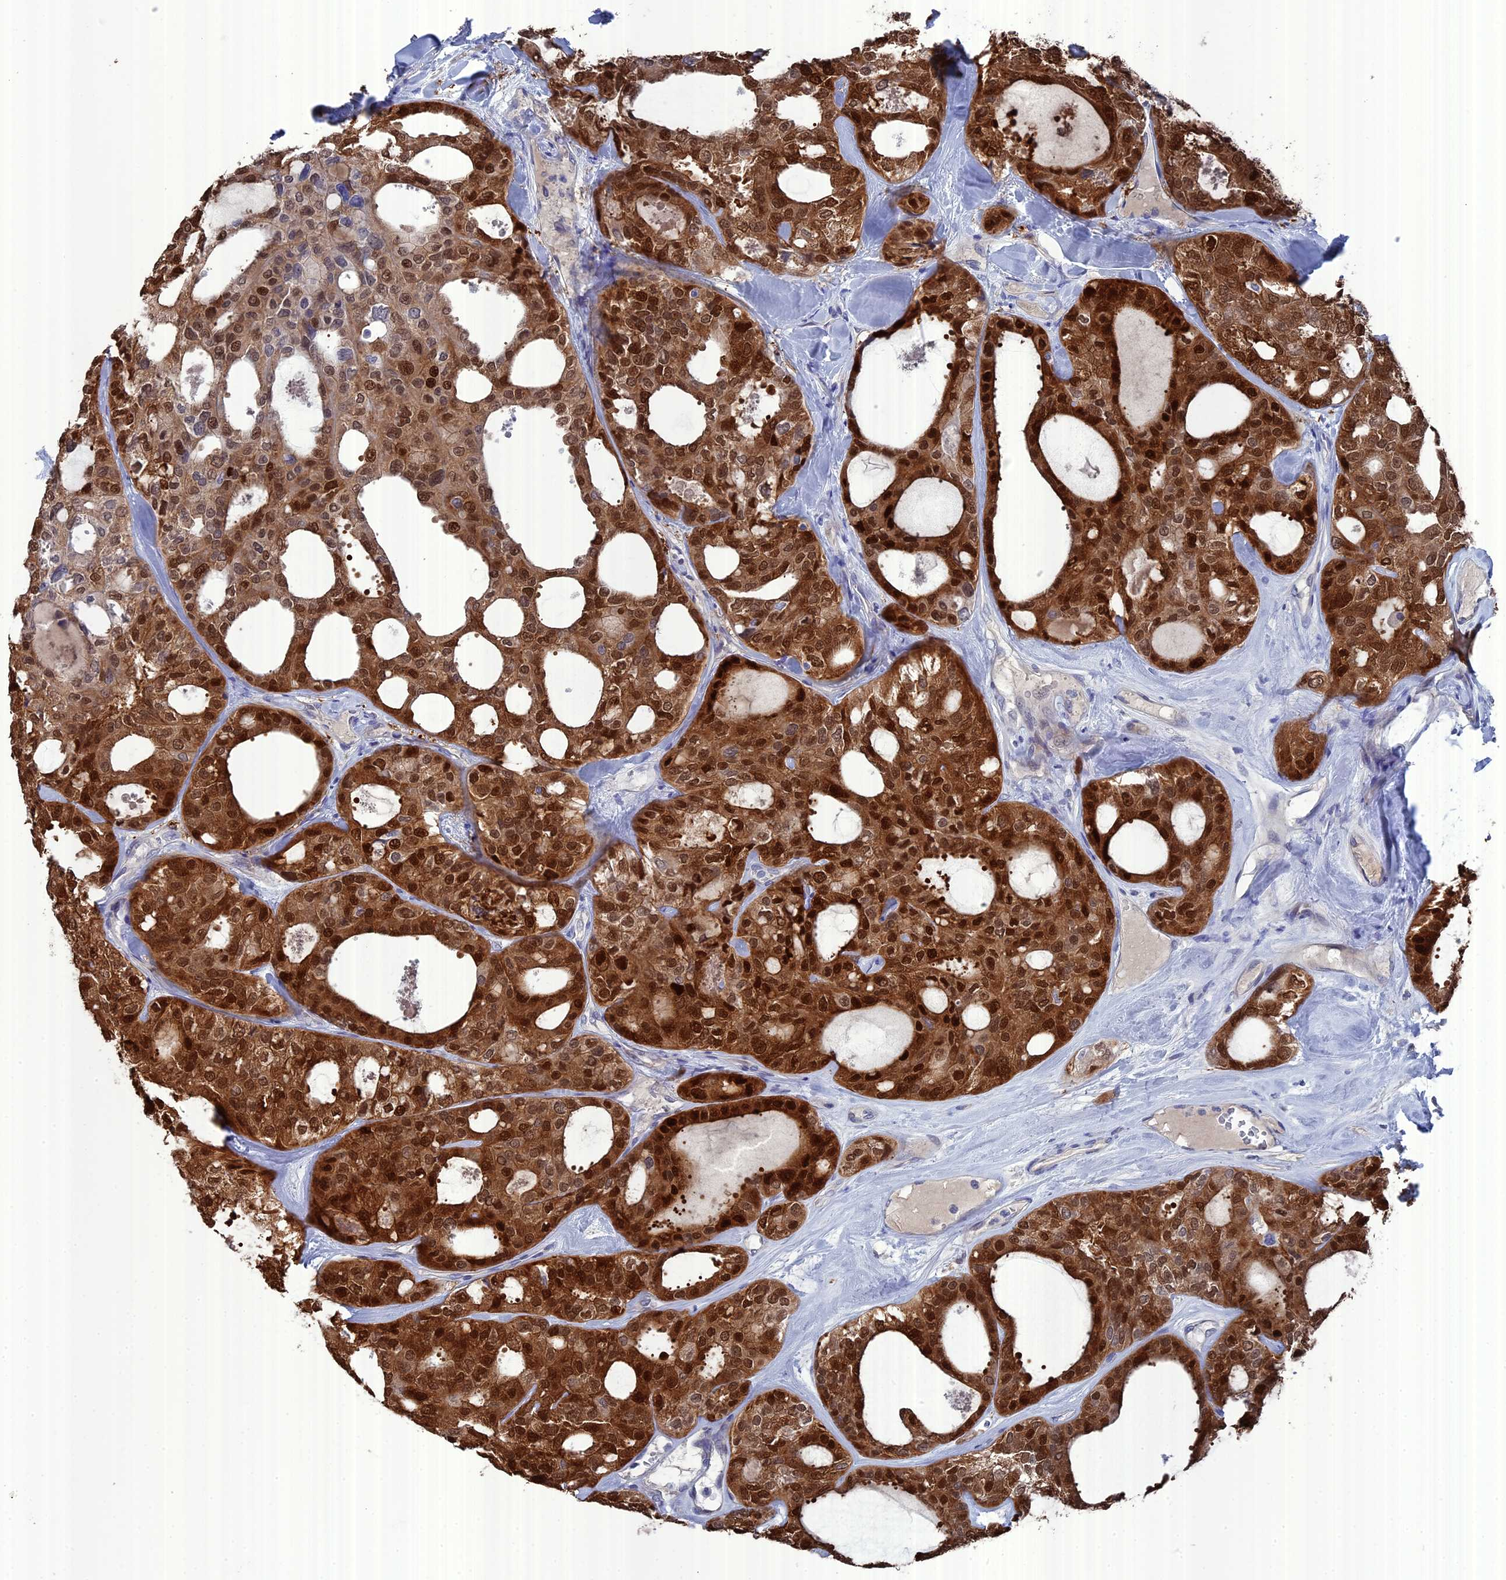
{"staining": {"intensity": "strong", "quantity": ">75%", "location": "cytoplasmic/membranous,nuclear"}, "tissue": "thyroid cancer", "cell_type": "Tumor cells", "image_type": "cancer", "snomed": [{"axis": "morphology", "description": "Follicular adenoma carcinoma, NOS"}, {"axis": "topography", "description": "Thyroid gland"}], "caption": "This image shows IHC staining of human thyroid cancer, with high strong cytoplasmic/membranous and nuclear positivity in approximately >75% of tumor cells.", "gene": "TMEM161A", "patient": {"sex": "male", "age": 75}}